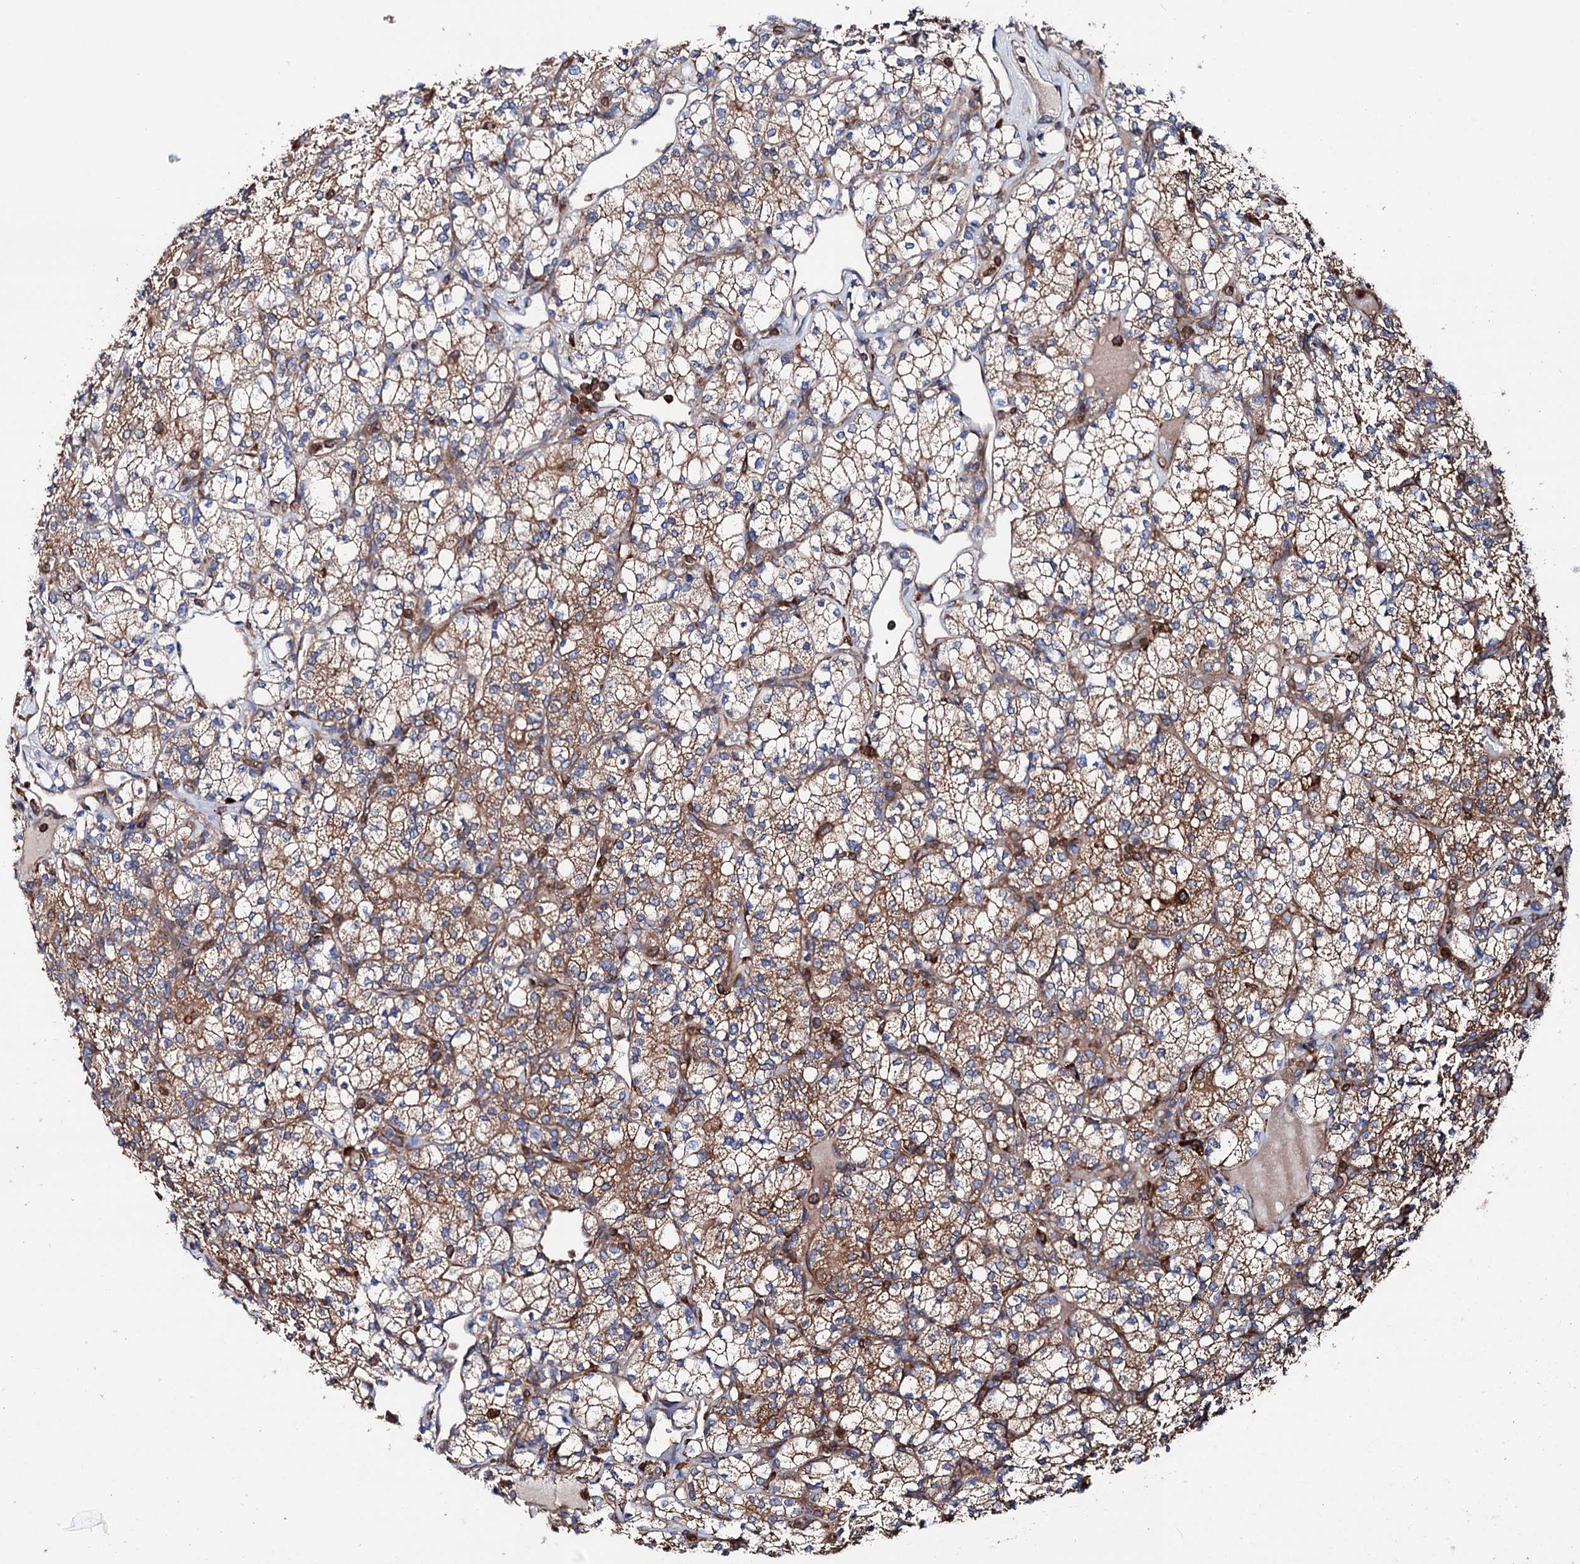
{"staining": {"intensity": "moderate", "quantity": ">75%", "location": "cytoplasmic/membranous"}, "tissue": "renal cancer", "cell_type": "Tumor cells", "image_type": "cancer", "snomed": [{"axis": "morphology", "description": "Adenocarcinoma, NOS"}, {"axis": "topography", "description": "Kidney"}], "caption": "Immunohistochemical staining of adenocarcinoma (renal) exhibits medium levels of moderate cytoplasmic/membranous staining in approximately >75% of tumor cells.", "gene": "ERP29", "patient": {"sex": "male", "age": 77}}